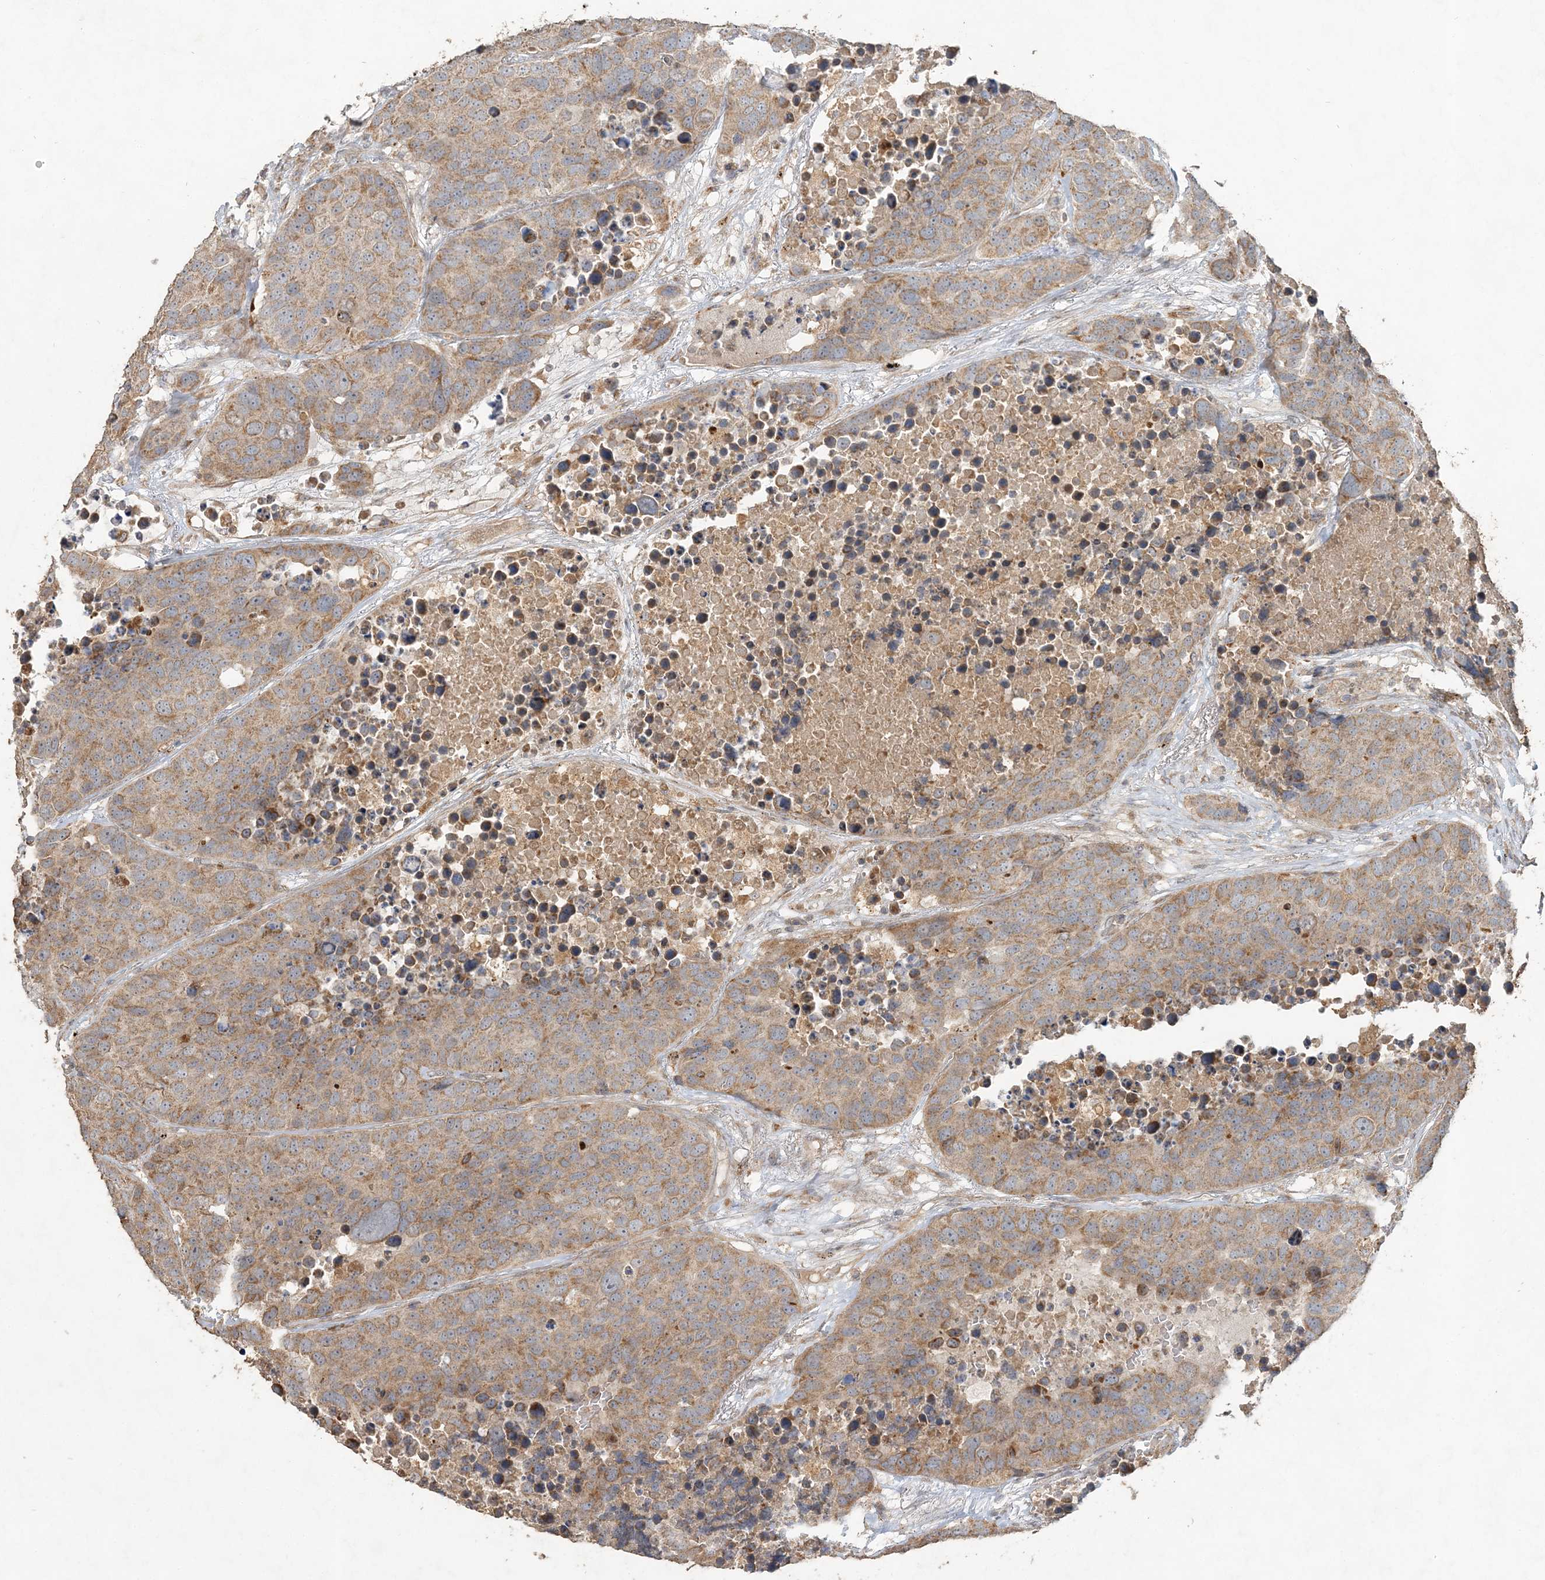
{"staining": {"intensity": "moderate", "quantity": ">75%", "location": "cytoplasmic/membranous"}, "tissue": "carcinoid", "cell_type": "Tumor cells", "image_type": "cancer", "snomed": [{"axis": "morphology", "description": "Carcinoid, malignant, NOS"}, {"axis": "topography", "description": "Lung"}], "caption": "DAB (3,3'-diaminobenzidine) immunohistochemical staining of human malignant carcinoid reveals moderate cytoplasmic/membranous protein positivity in approximately >75% of tumor cells.", "gene": "RAB14", "patient": {"sex": "male", "age": 60}}